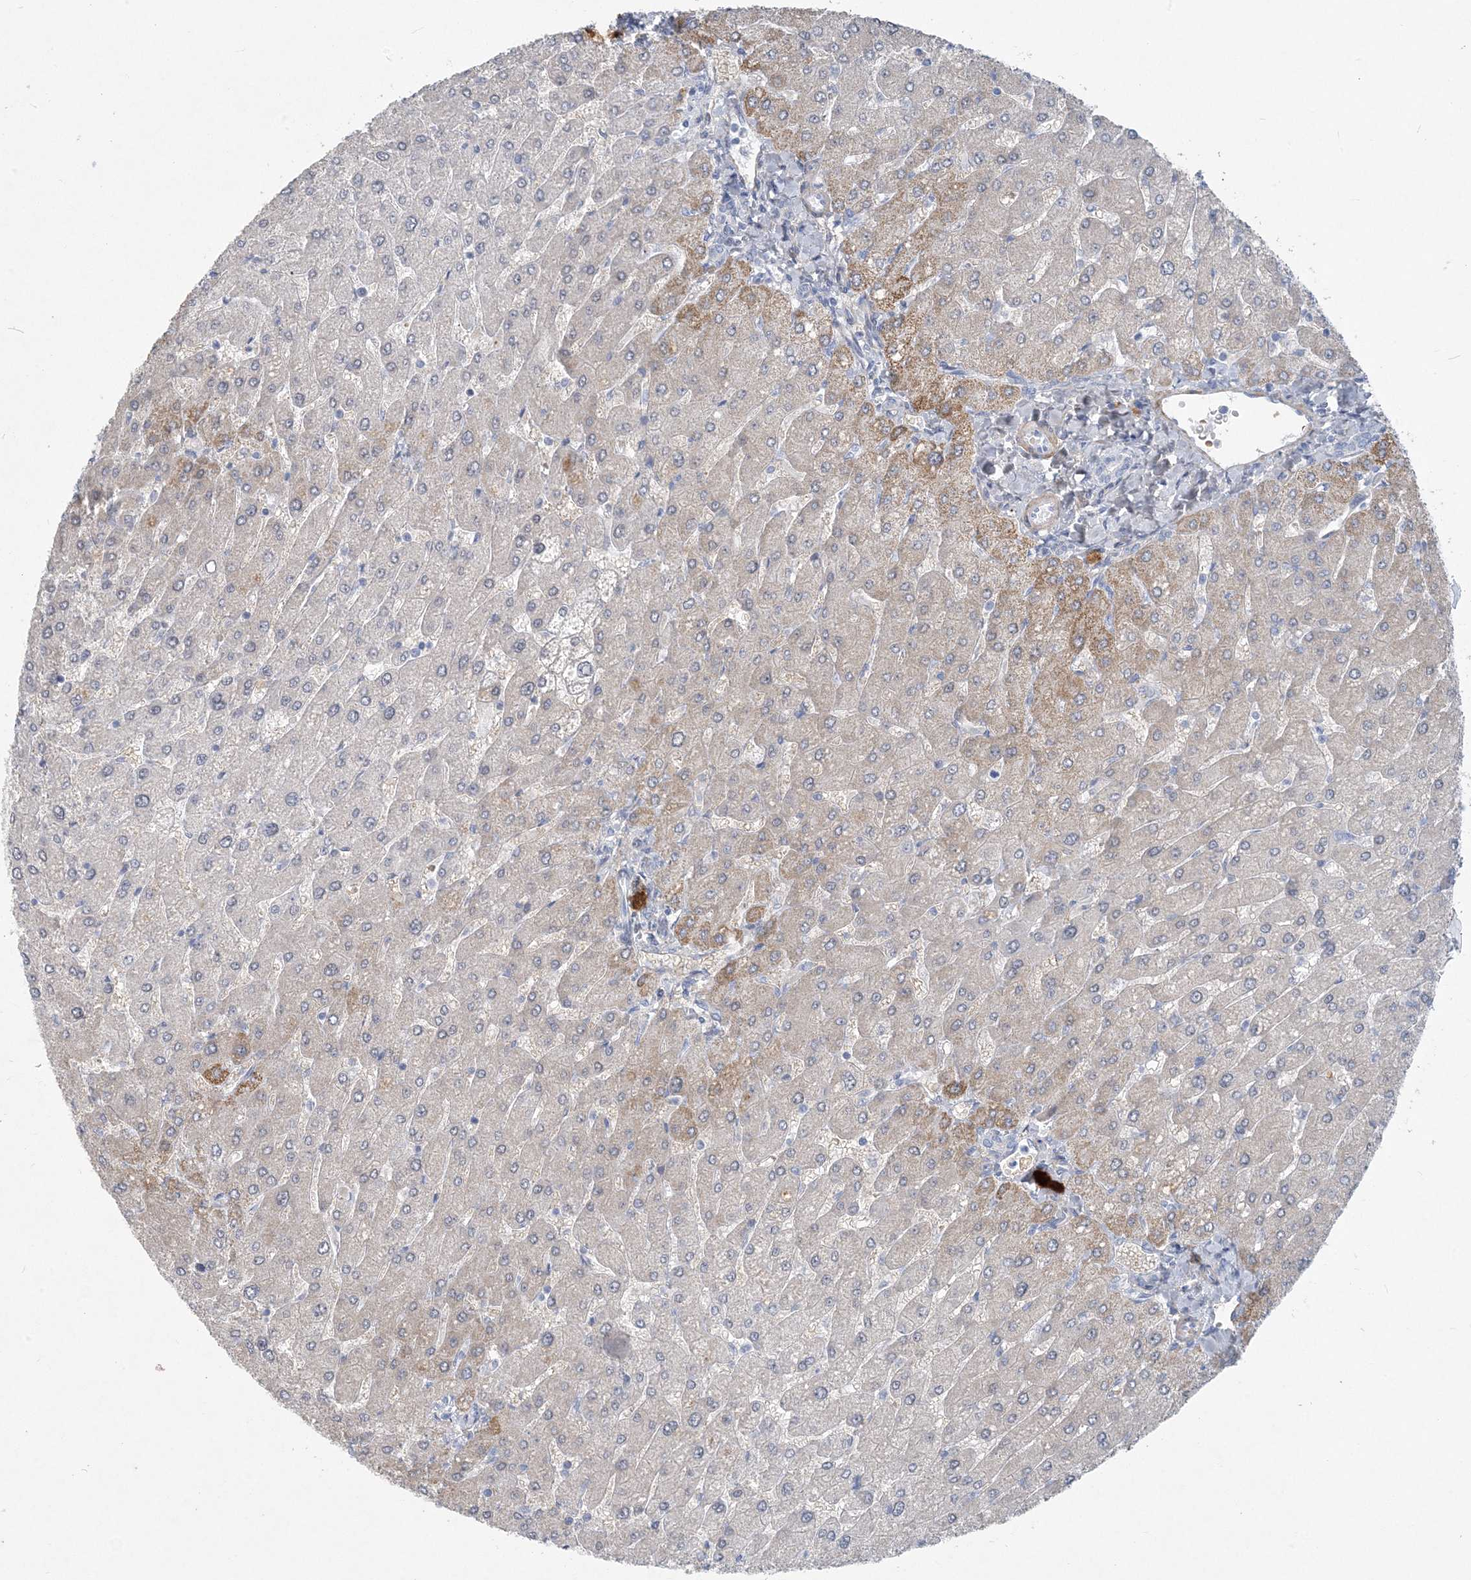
{"staining": {"intensity": "negative", "quantity": "none", "location": "none"}, "tissue": "liver", "cell_type": "Cholangiocytes", "image_type": "normal", "snomed": [{"axis": "morphology", "description": "Normal tissue, NOS"}, {"axis": "topography", "description": "Liver"}], "caption": "Immunohistochemistry histopathology image of normal liver: liver stained with DAB (3,3'-diaminobenzidine) reveals no significant protein staining in cholangiocytes.", "gene": "MOXD1", "patient": {"sex": "male", "age": 55}}